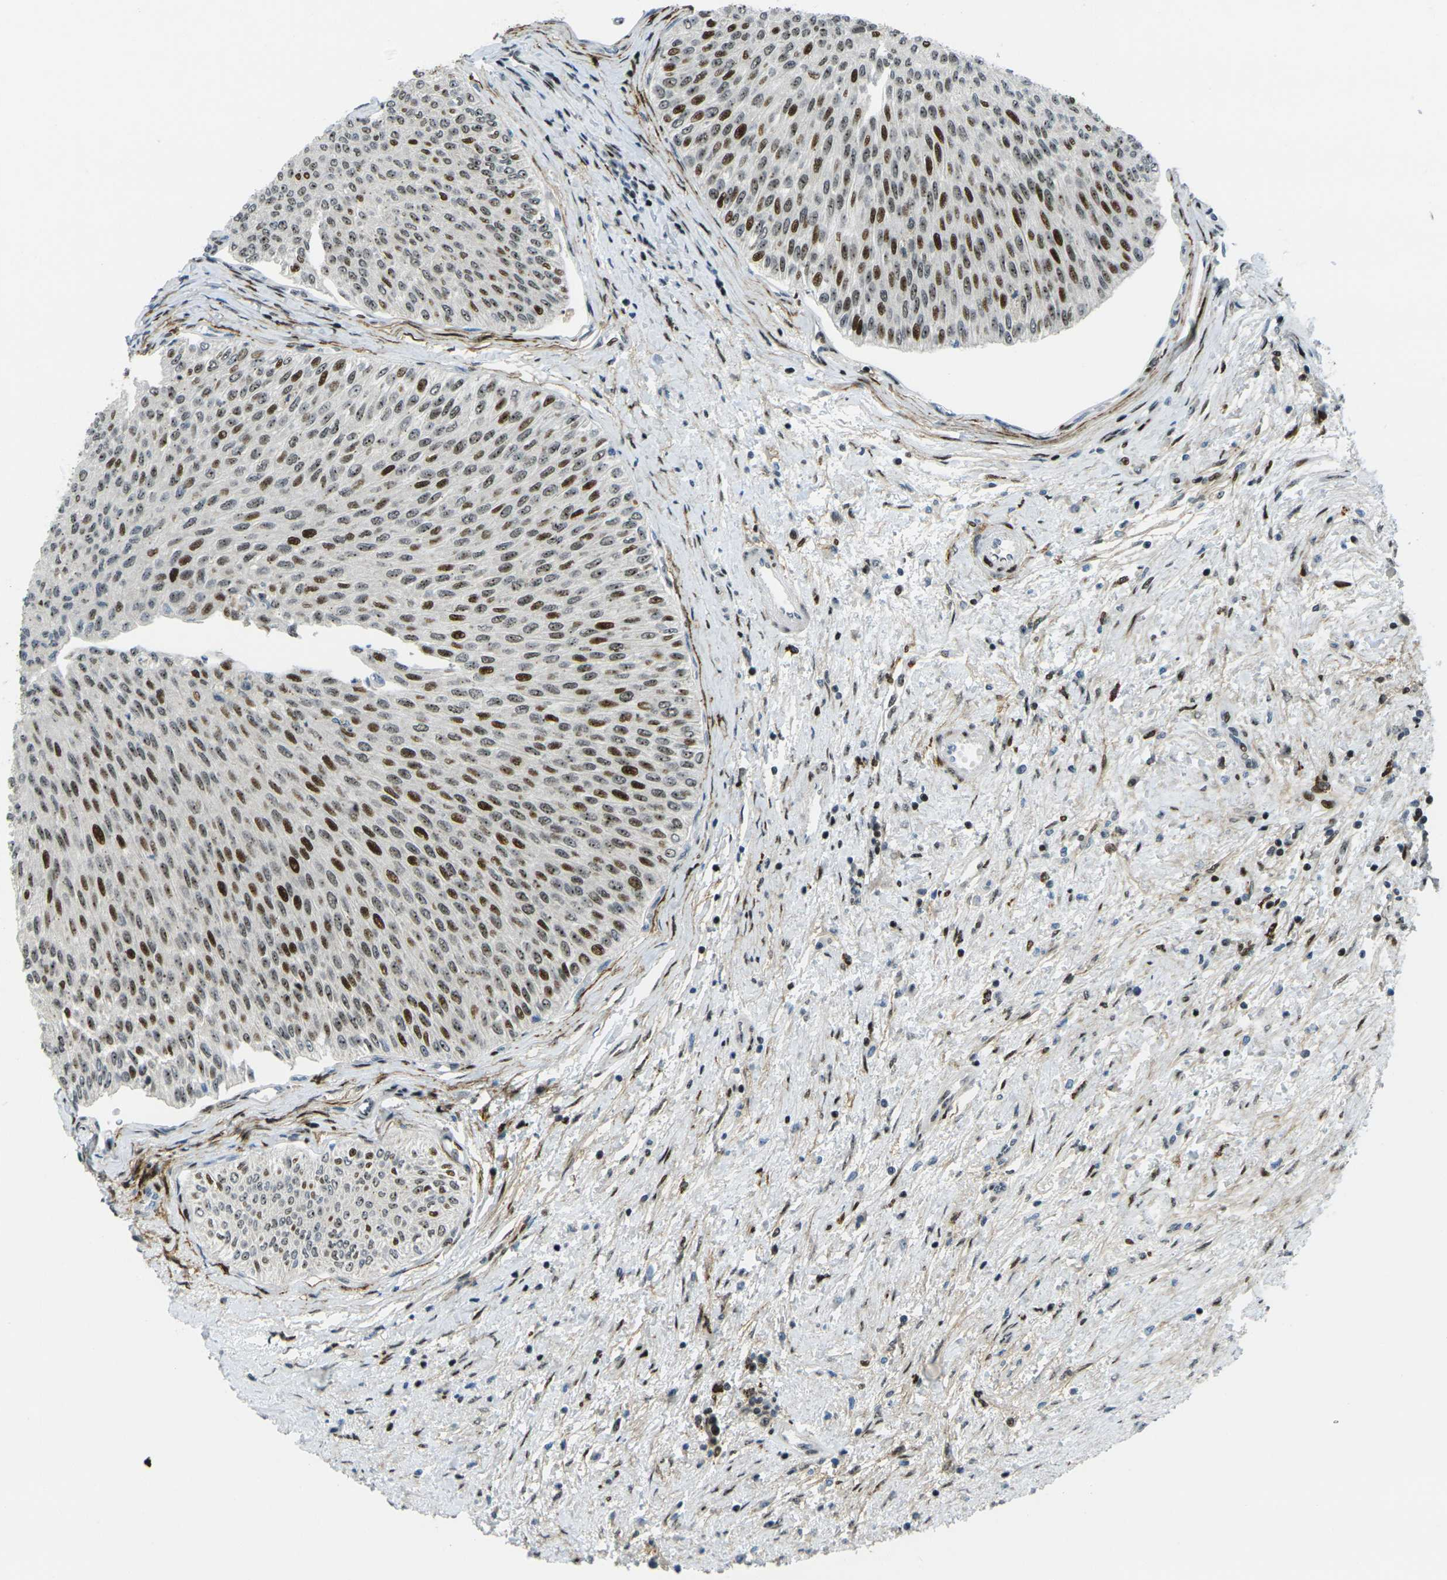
{"staining": {"intensity": "strong", "quantity": ">75%", "location": "nuclear"}, "tissue": "urothelial cancer", "cell_type": "Tumor cells", "image_type": "cancer", "snomed": [{"axis": "morphology", "description": "Urothelial carcinoma, Low grade"}, {"axis": "topography", "description": "Urinary bladder"}], "caption": "This histopathology image demonstrates immunohistochemistry staining of urothelial cancer, with high strong nuclear positivity in about >75% of tumor cells.", "gene": "UBE2C", "patient": {"sex": "male", "age": 78}}